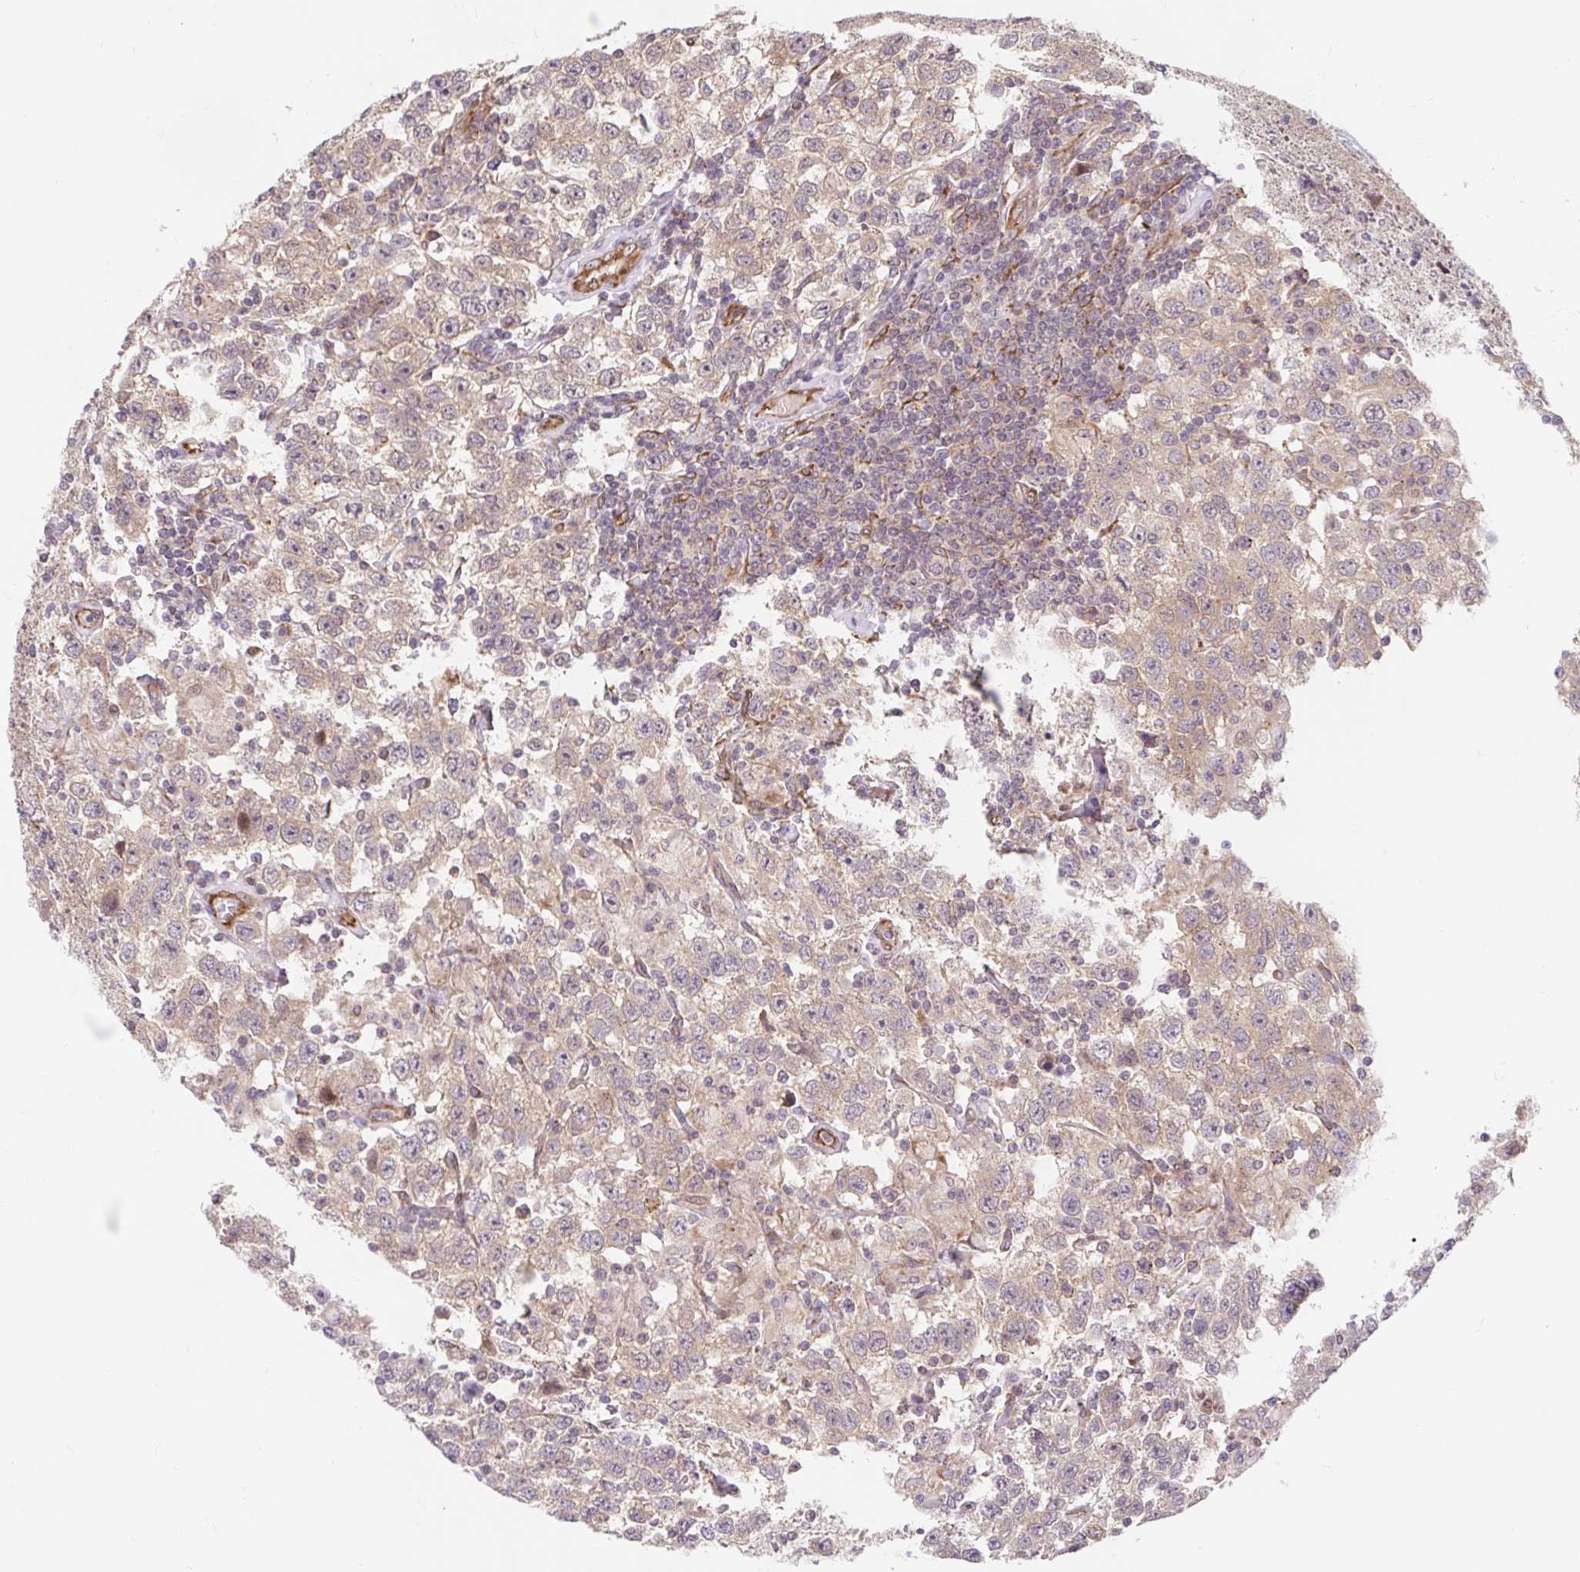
{"staining": {"intensity": "weak", "quantity": ">75%", "location": "cytoplasmic/membranous"}, "tissue": "testis cancer", "cell_type": "Tumor cells", "image_type": "cancer", "snomed": [{"axis": "morphology", "description": "Seminoma, NOS"}, {"axis": "topography", "description": "Testis"}], "caption": "The micrograph displays immunohistochemical staining of testis cancer. There is weak cytoplasmic/membranous expression is identified in approximately >75% of tumor cells.", "gene": "LYPD5", "patient": {"sex": "male", "age": 41}}